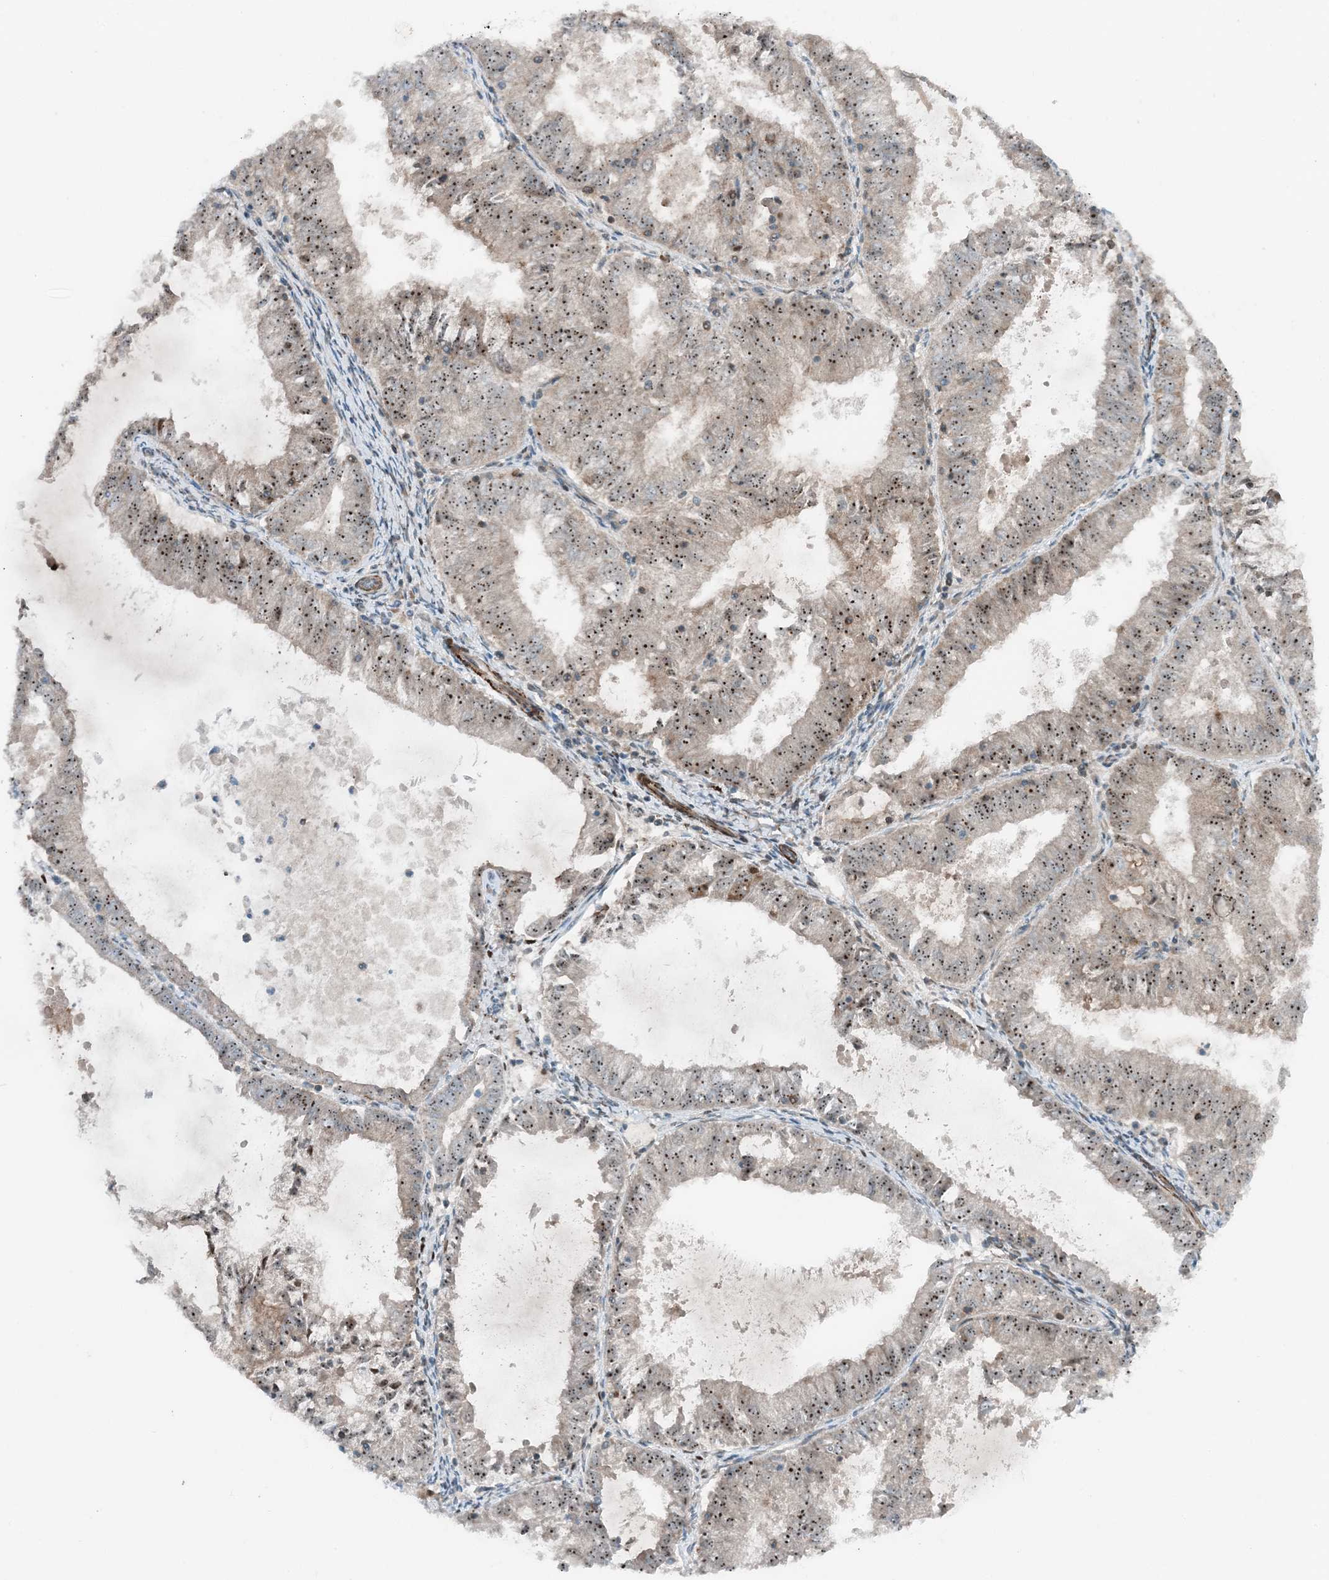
{"staining": {"intensity": "moderate", "quantity": ">75%", "location": "nuclear"}, "tissue": "endometrial cancer", "cell_type": "Tumor cells", "image_type": "cancer", "snomed": [{"axis": "morphology", "description": "Adenocarcinoma, NOS"}, {"axis": "topography", "description": "Endometrium"}], "caption": "DAB (3,3'-diaminobenzidine) immunohistochemical staining of endometrial adenocarcinoma displays moderate nuclear protein expression in approximately >75% of tumor cells.", "gene": "MITD1", "patient": {"sex": "female", "age": 57}}